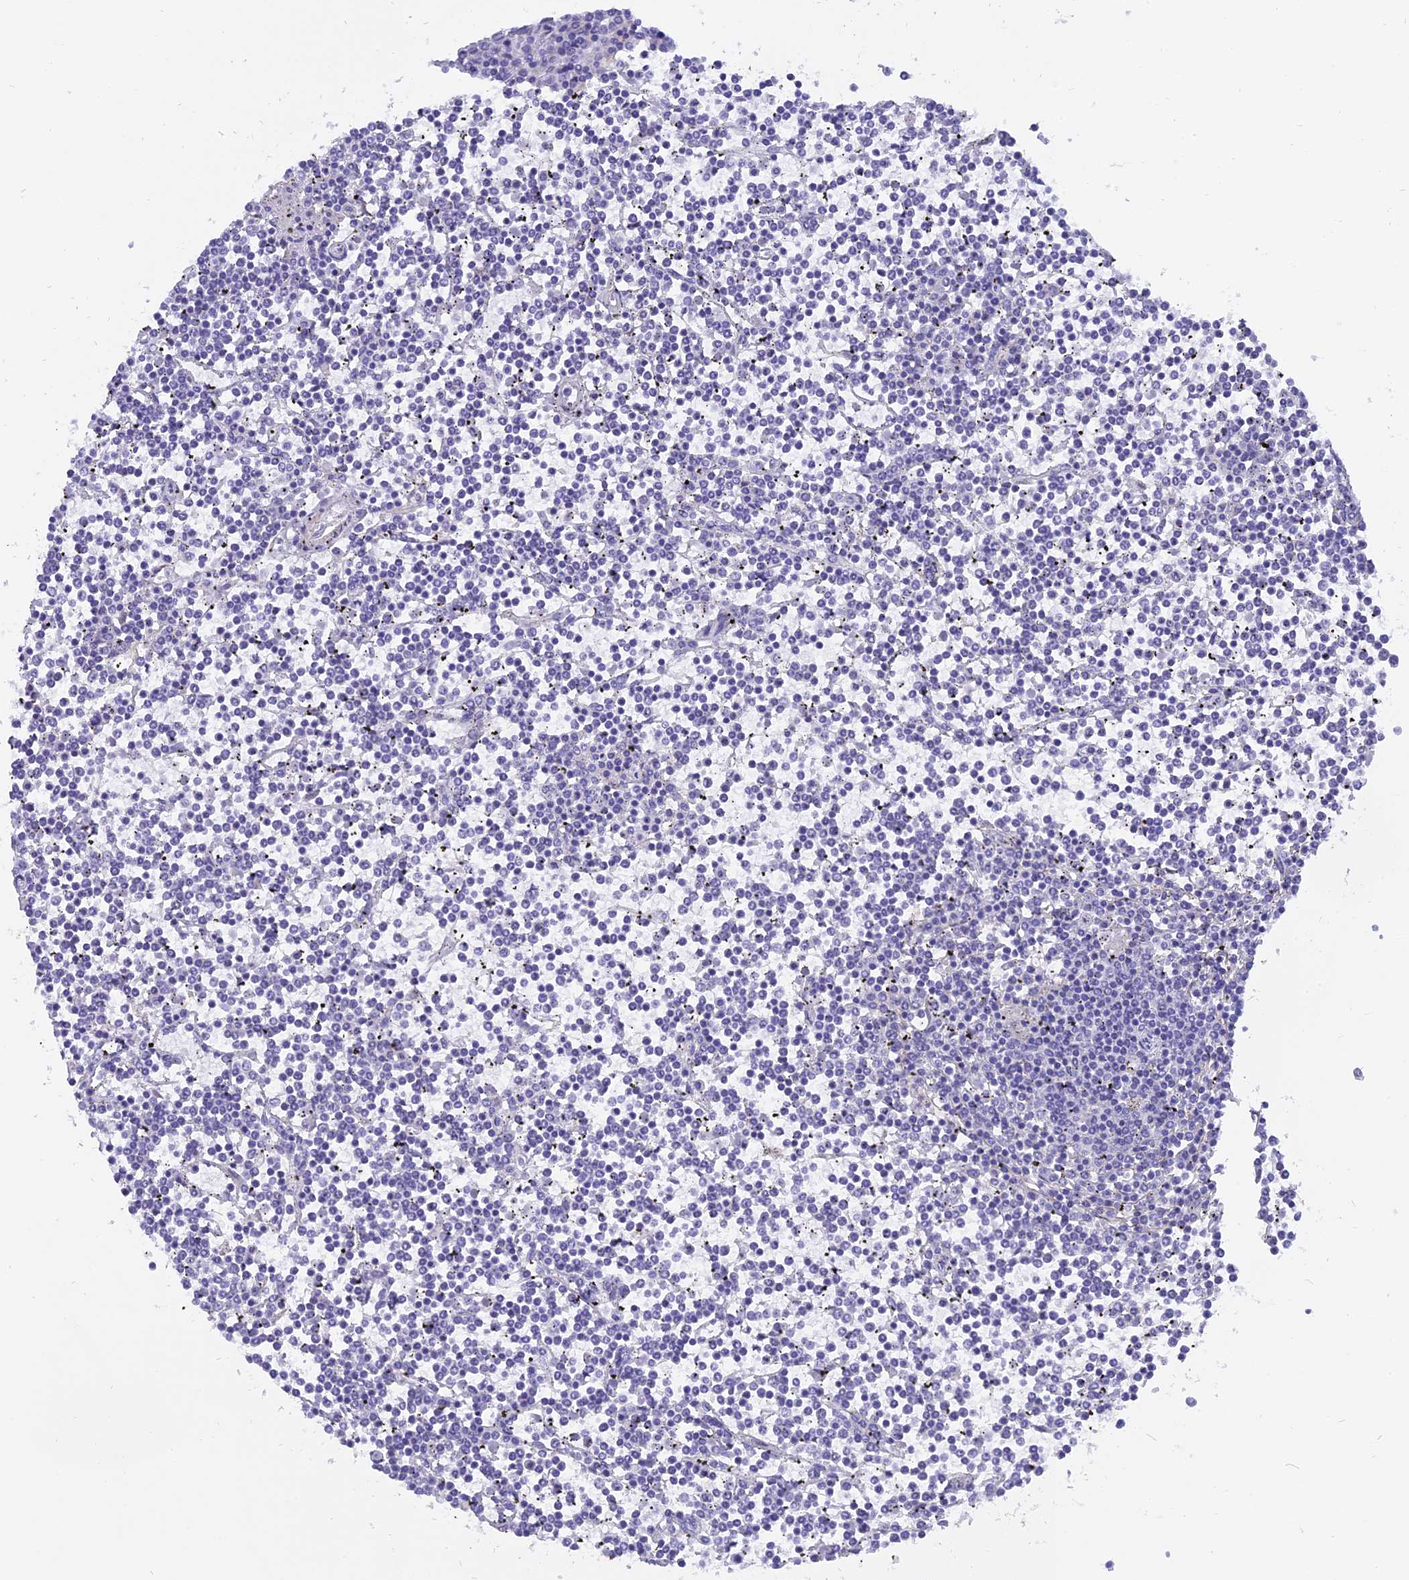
{"staining": {"intensity": "negative", "quantity": "none", "location": "none"}, "tissue": "lymphoma", "cell_type": "Tumor cells", "image_type": "cancer", "snomed": [{"axis": "morphology", "description": "Malignant lymphoma, non-Hodgkin's type, Low grade"}, {"axis": "topography", "description": "Spleen"}], "caption": "This is an immunohistochemistry histopathology image of human low-grade malignant lymphoma, non-Hodgkin's type. There is no positivity in tumor cells.", "gene": "CENPV", "patient": {"sex": "female", "age": 19}}